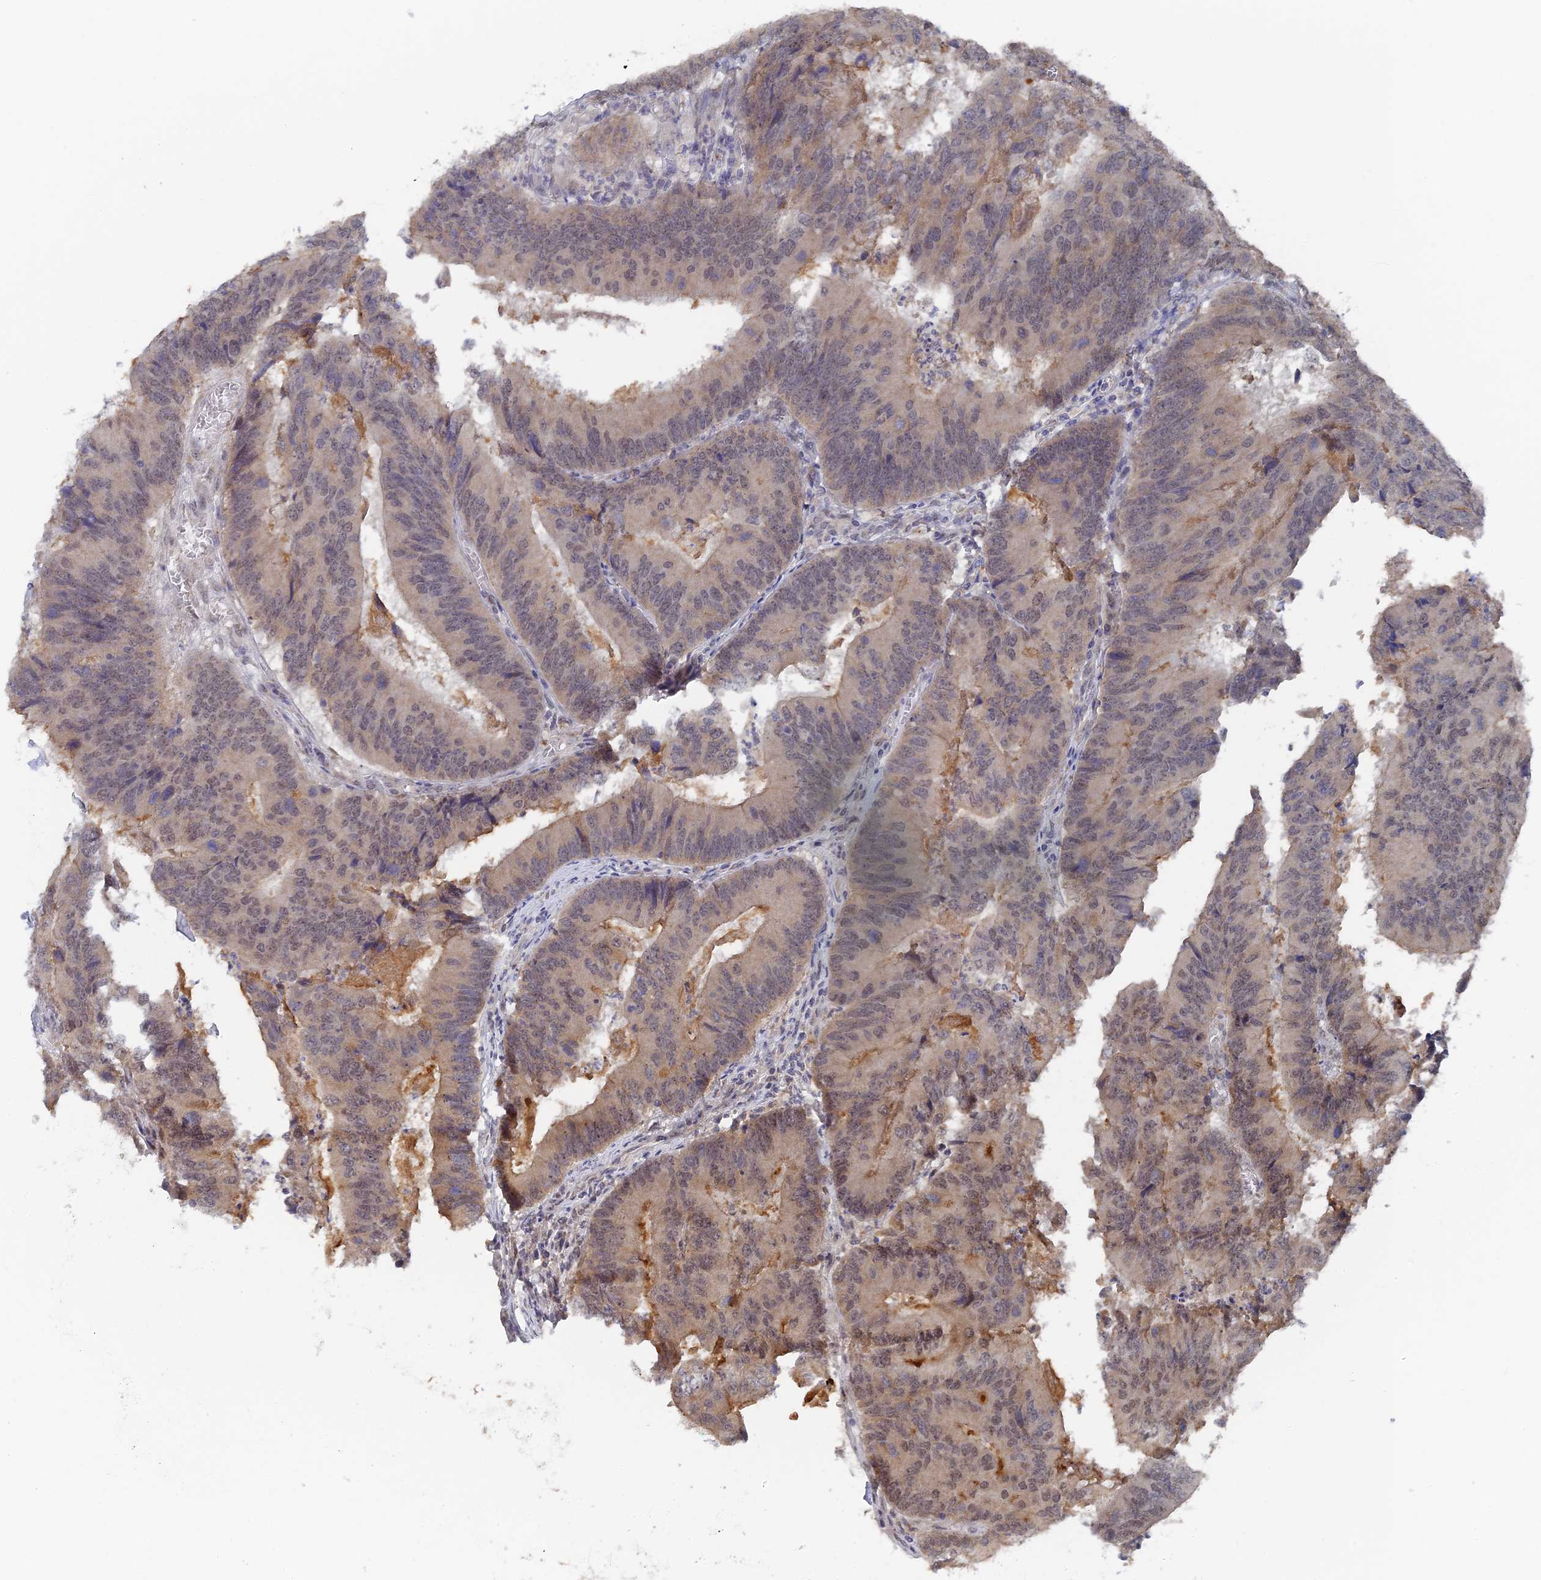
{"staining": {"intensity": "weak", "quantity": "<25%", "location": "nuclear"}, "tissue": "colorectal cancer", "cell_type": "Tumor cells", "image_type": "cancer", "snomed": [{"axis": "morphology", "description": "Adenocarcinoma, NOS"}, {"axis": "topography", "description": "Colon"}], "caption": "An immunohistochemistry image of colorectal cancer (adenocarcinoma) is shown. There is no staining in tumor cells of colorectal cancer (adenocarcinoma).", "gene": "MIGA2", "patient": {"sex": "female", "age": 67}}